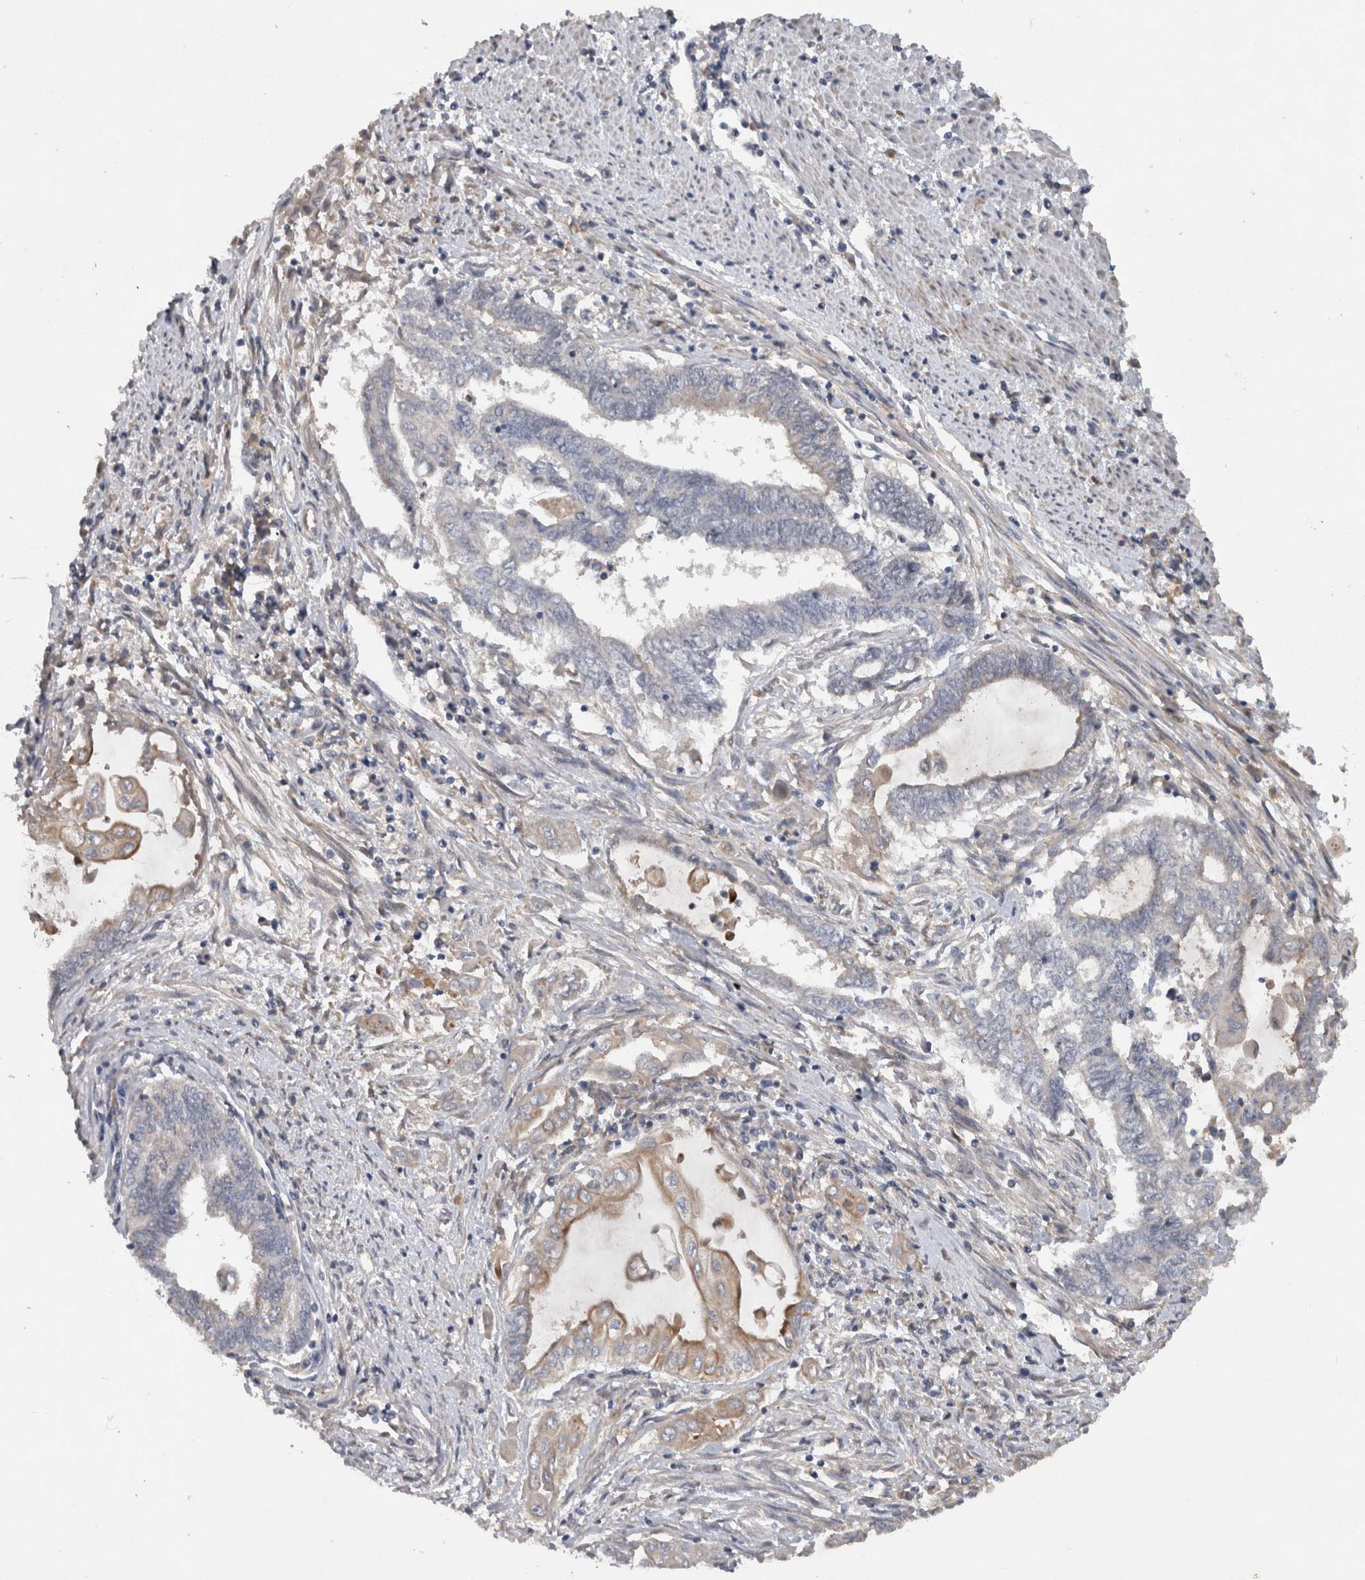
{"staining": {"intensity": "moderate", "quantity": "<25%", "location": "cytoplasmic/membranous"}, "tissue": "endometrial cancer", "cell_type": "Tumor cells", "image_type": "cancer", "snomed": [{"axis": "morphology", "description": "Adenocarcinoma, NOS"}, {"axis": "topography", "description": "Uterus"}, {"axis": "topography", "description": "Endometrium"}], "caption": "Immunohistochemical staining of human endometrial adenocarcinoma shows moderate cytoplasmic/membranous protein expression in approximately <25% of tumor cells. The staining was performed using DAB (3,3'-diaminobenzidine), with brown indicating positive protein expression. Nuclei are stained blue with hematoxylin.", "gene": "HEXD", "patient": {"sex": "female", "age": 70}}